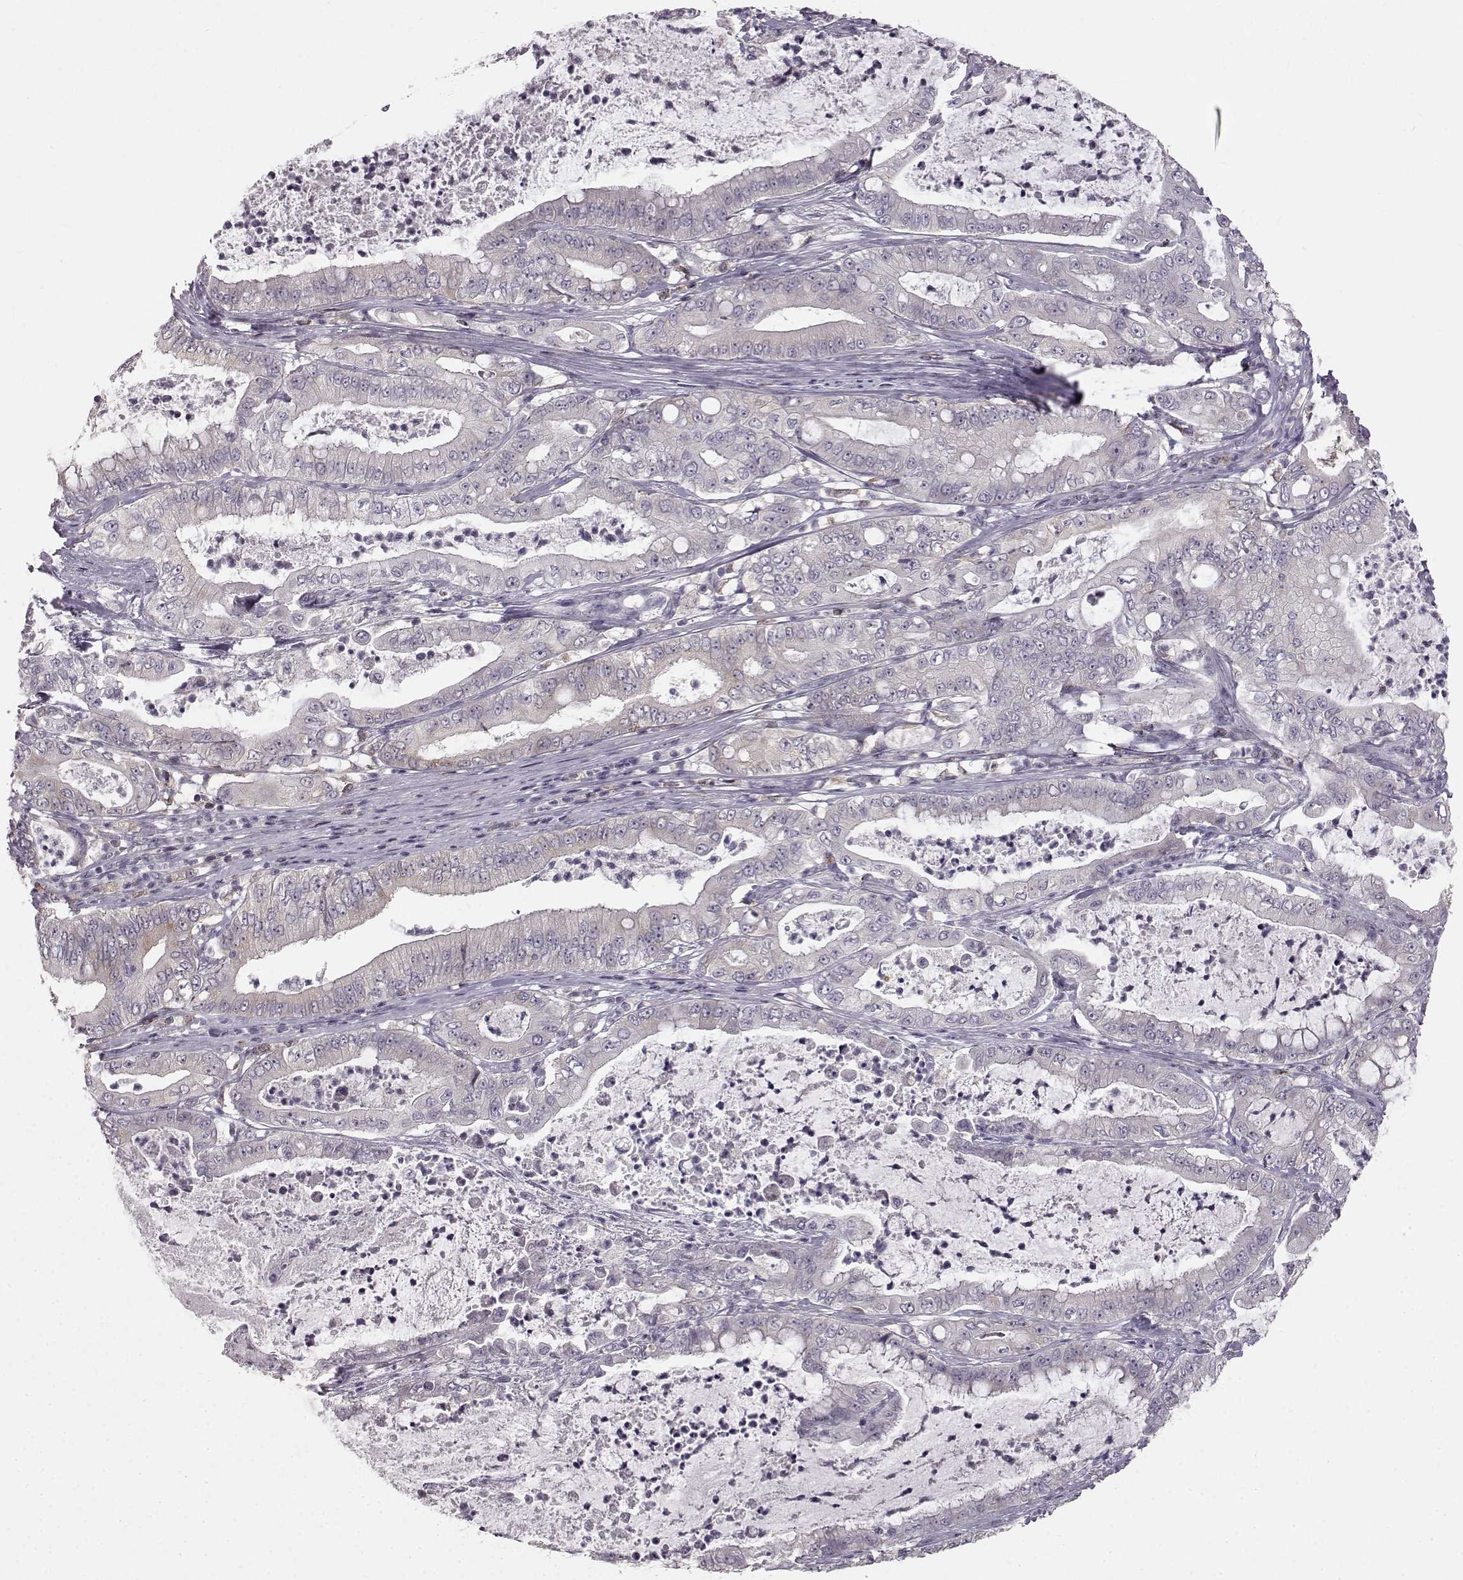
{"staining": {"intensity": "negative", "quantity": "none", "location": "none"}, "tissue": "pancreatic cancer", "cell_type": "Tumor cells", "image_type": "cancer", "snomed": [{"axis": "morphology", "description": "Adenocarcinoma, NOS"}, {"axis": "topography", "description": "Pancreas"}], "caption": "Tumor cells are negative for brown protein staining in pancreatic adenocarcinoma. (Brightfield microscopy of DAB IHC at high magnification).", "gene": "SPAG17", "patient": {"sex": "male", "age": 71}}